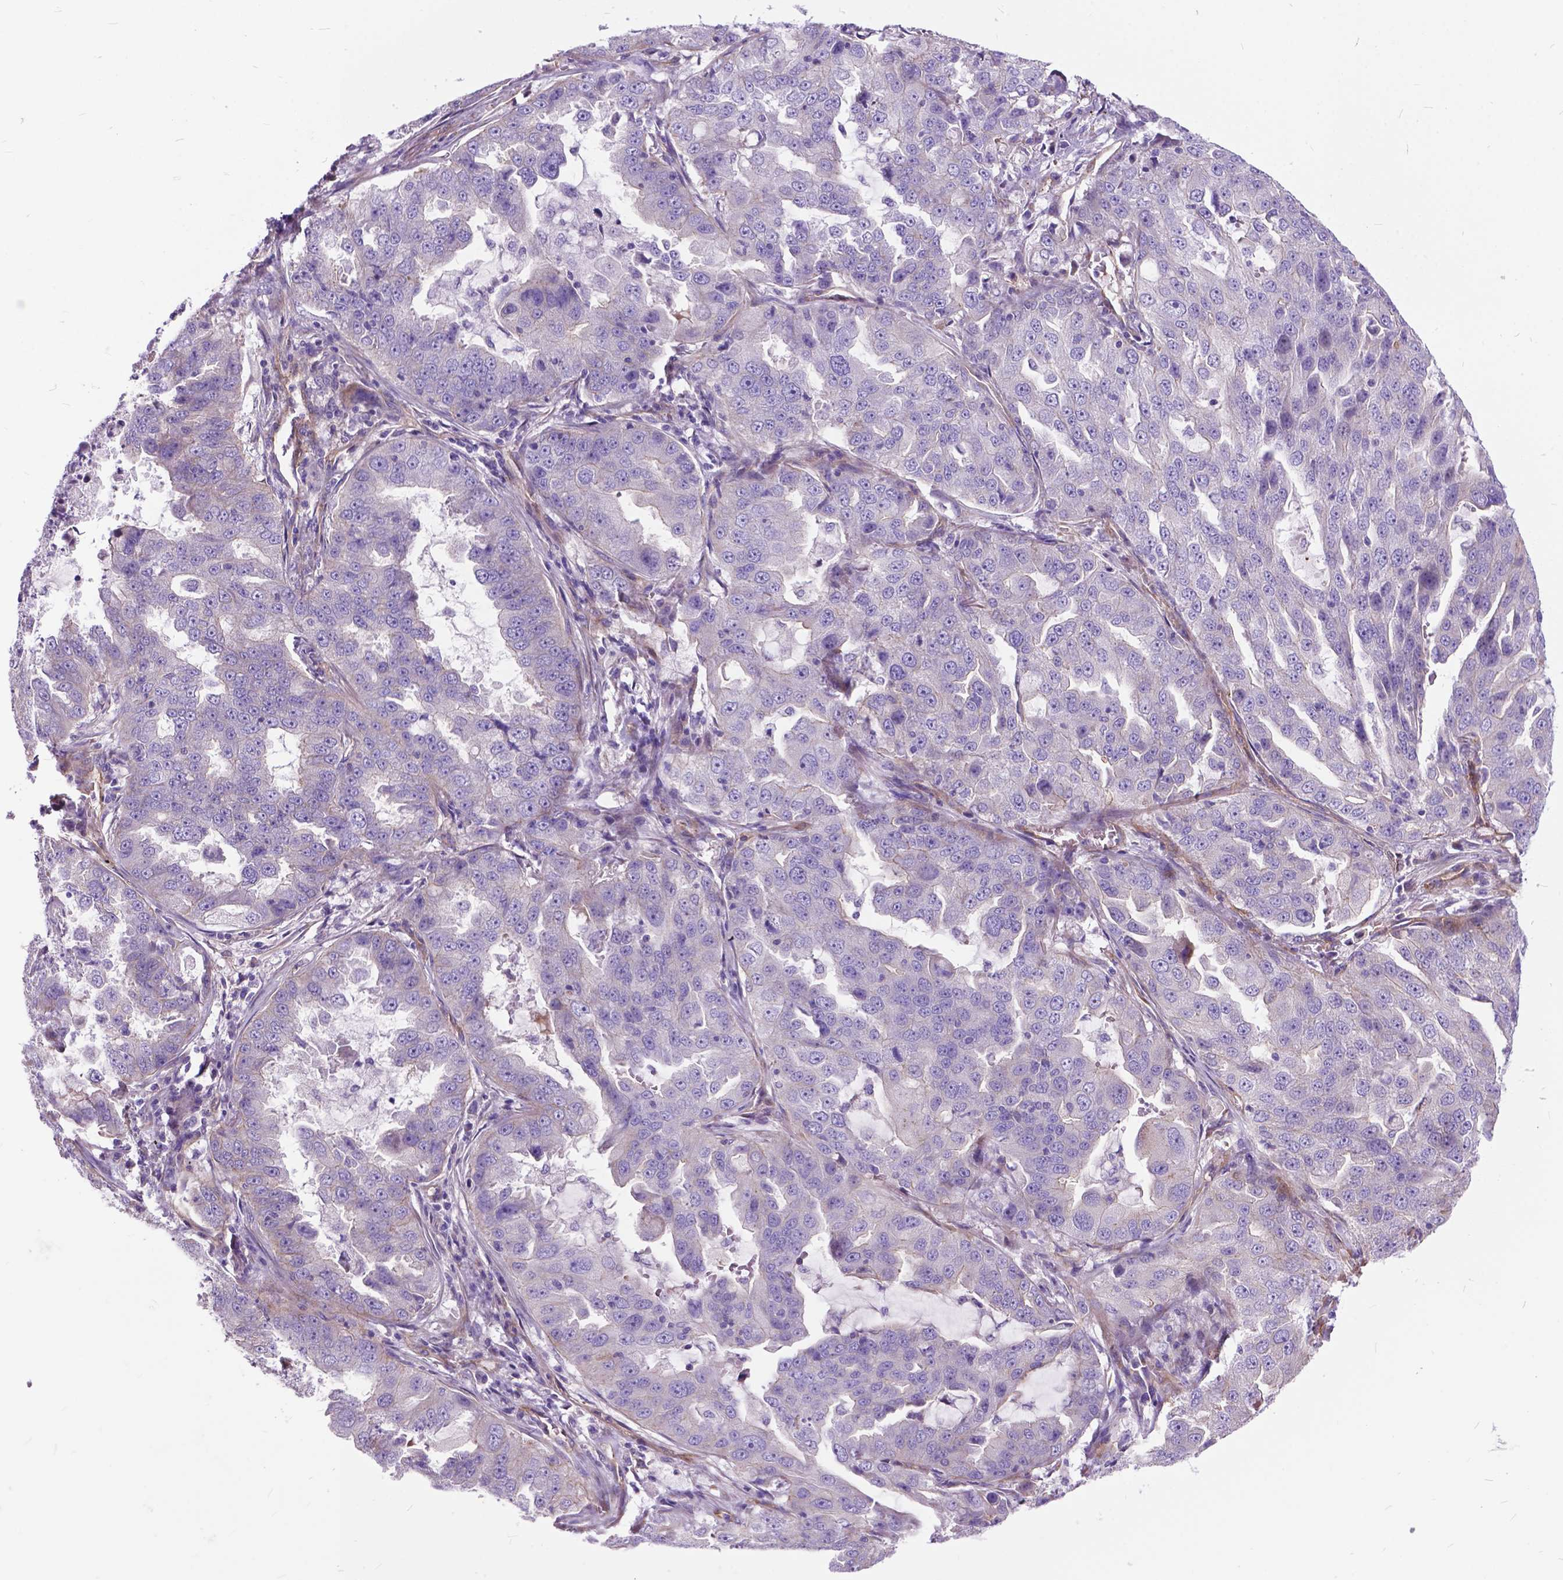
{"staining": {"intensity": "negative", "quantity": "none", "location": "none"}, "tissue": "lung cancer", "cell_type": "Tumor cells", "image_type": "cancer", "snomed": [{"axis": "morphology", "description": "Adenocarcinoma, NOS"}, {"axis": "topography", "description": "Lung"}], "caption": "Protein analysis of lung adenocarcinoma reveals no significant expression in tumor cells.", "gene": "FLT4", "patient": {"sex": "female", "age": 61}}